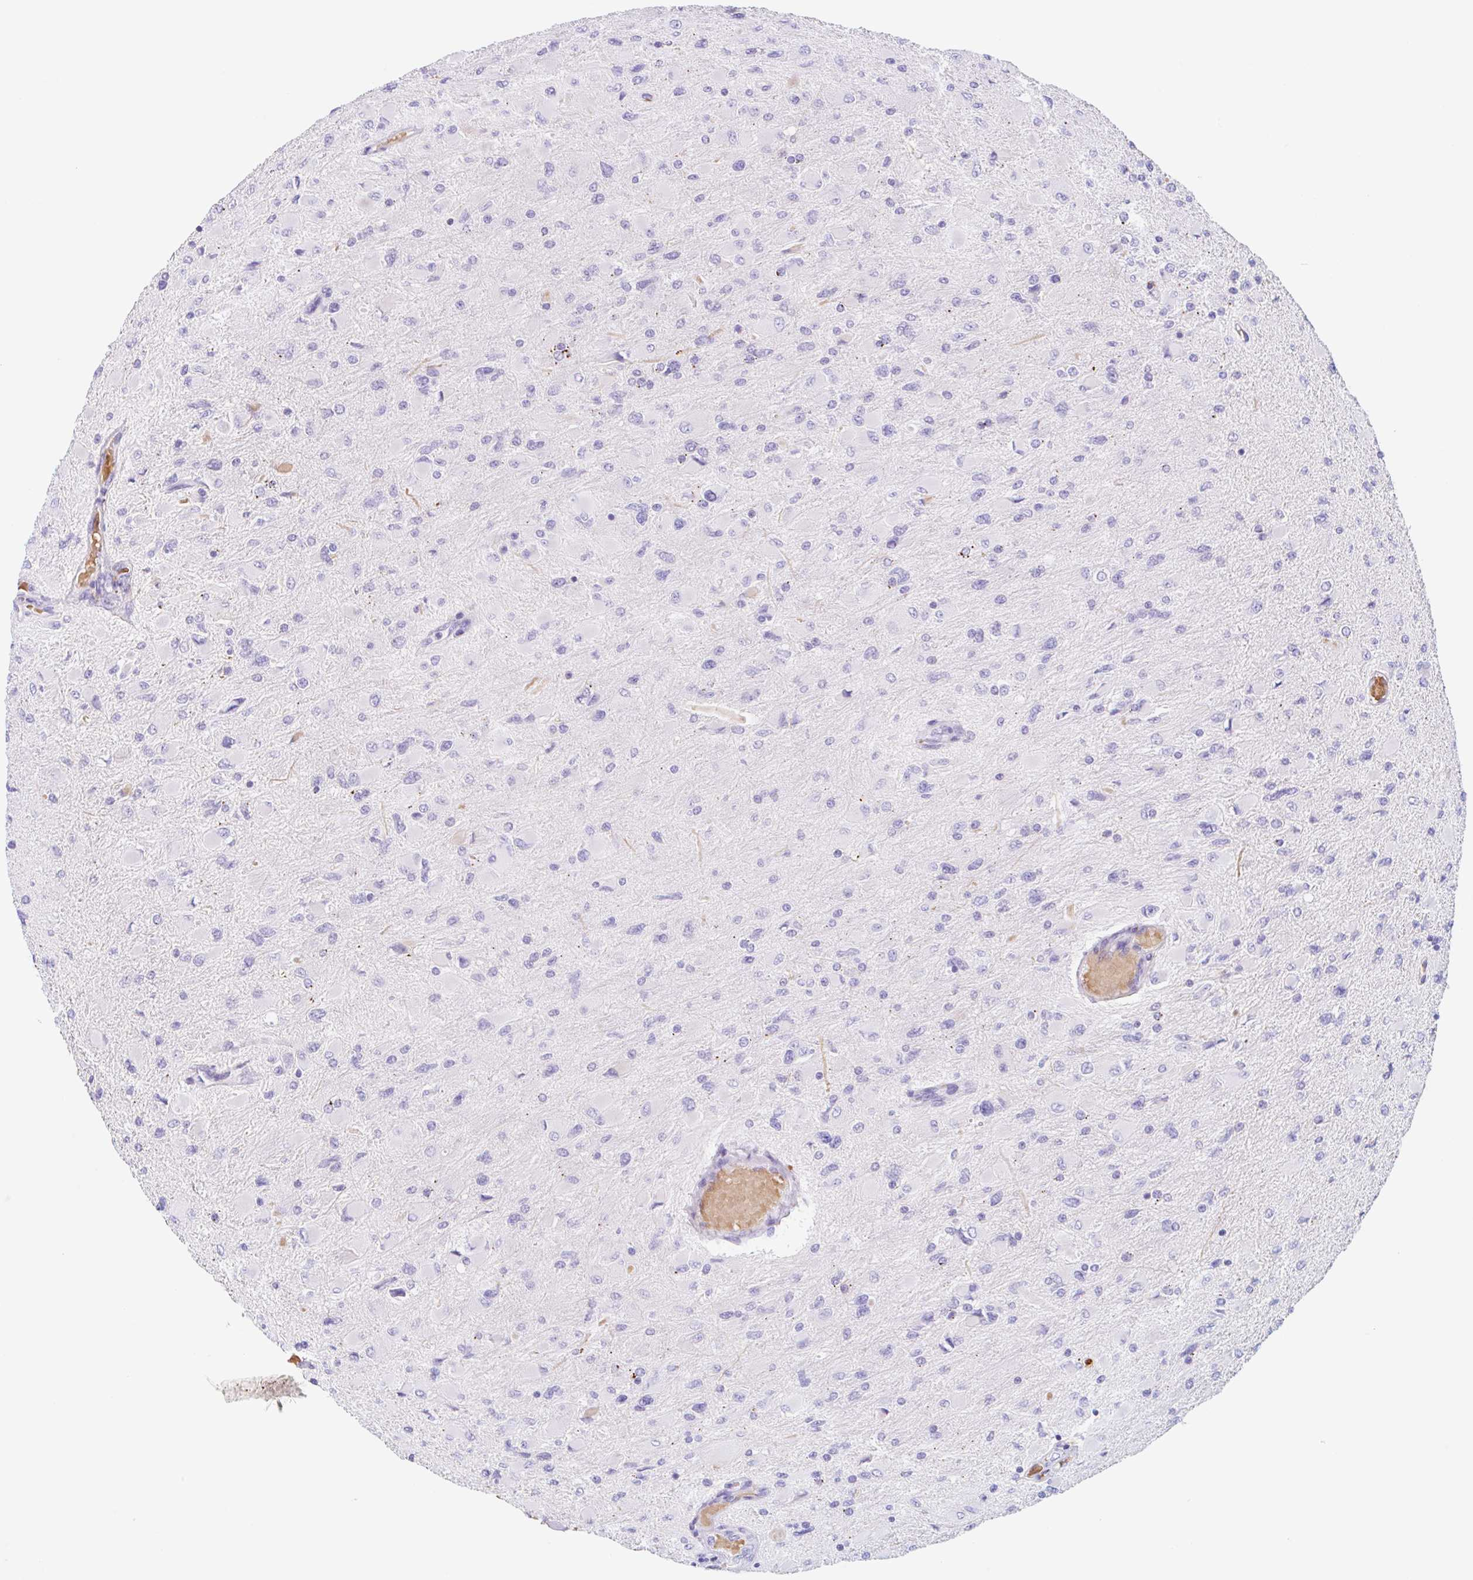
{"staining": {"intensity": "negative", "quantity": "none", "location": "none"}, "tissue": "glioma", "cell_type": "Tumor cells", "image_type": "cancer", "snomed": [{"axis": "morphology", "description": "Glioma, malignant, High grade"}, {"axis": "topography", "description": "Cerebral cortex"}], "caption": "Immunohistochemical staining of human glioma displays no significant positivity in tumor cells.", "gene": "ANKRD9", "patient": {"sex": "female", "age": 36}}